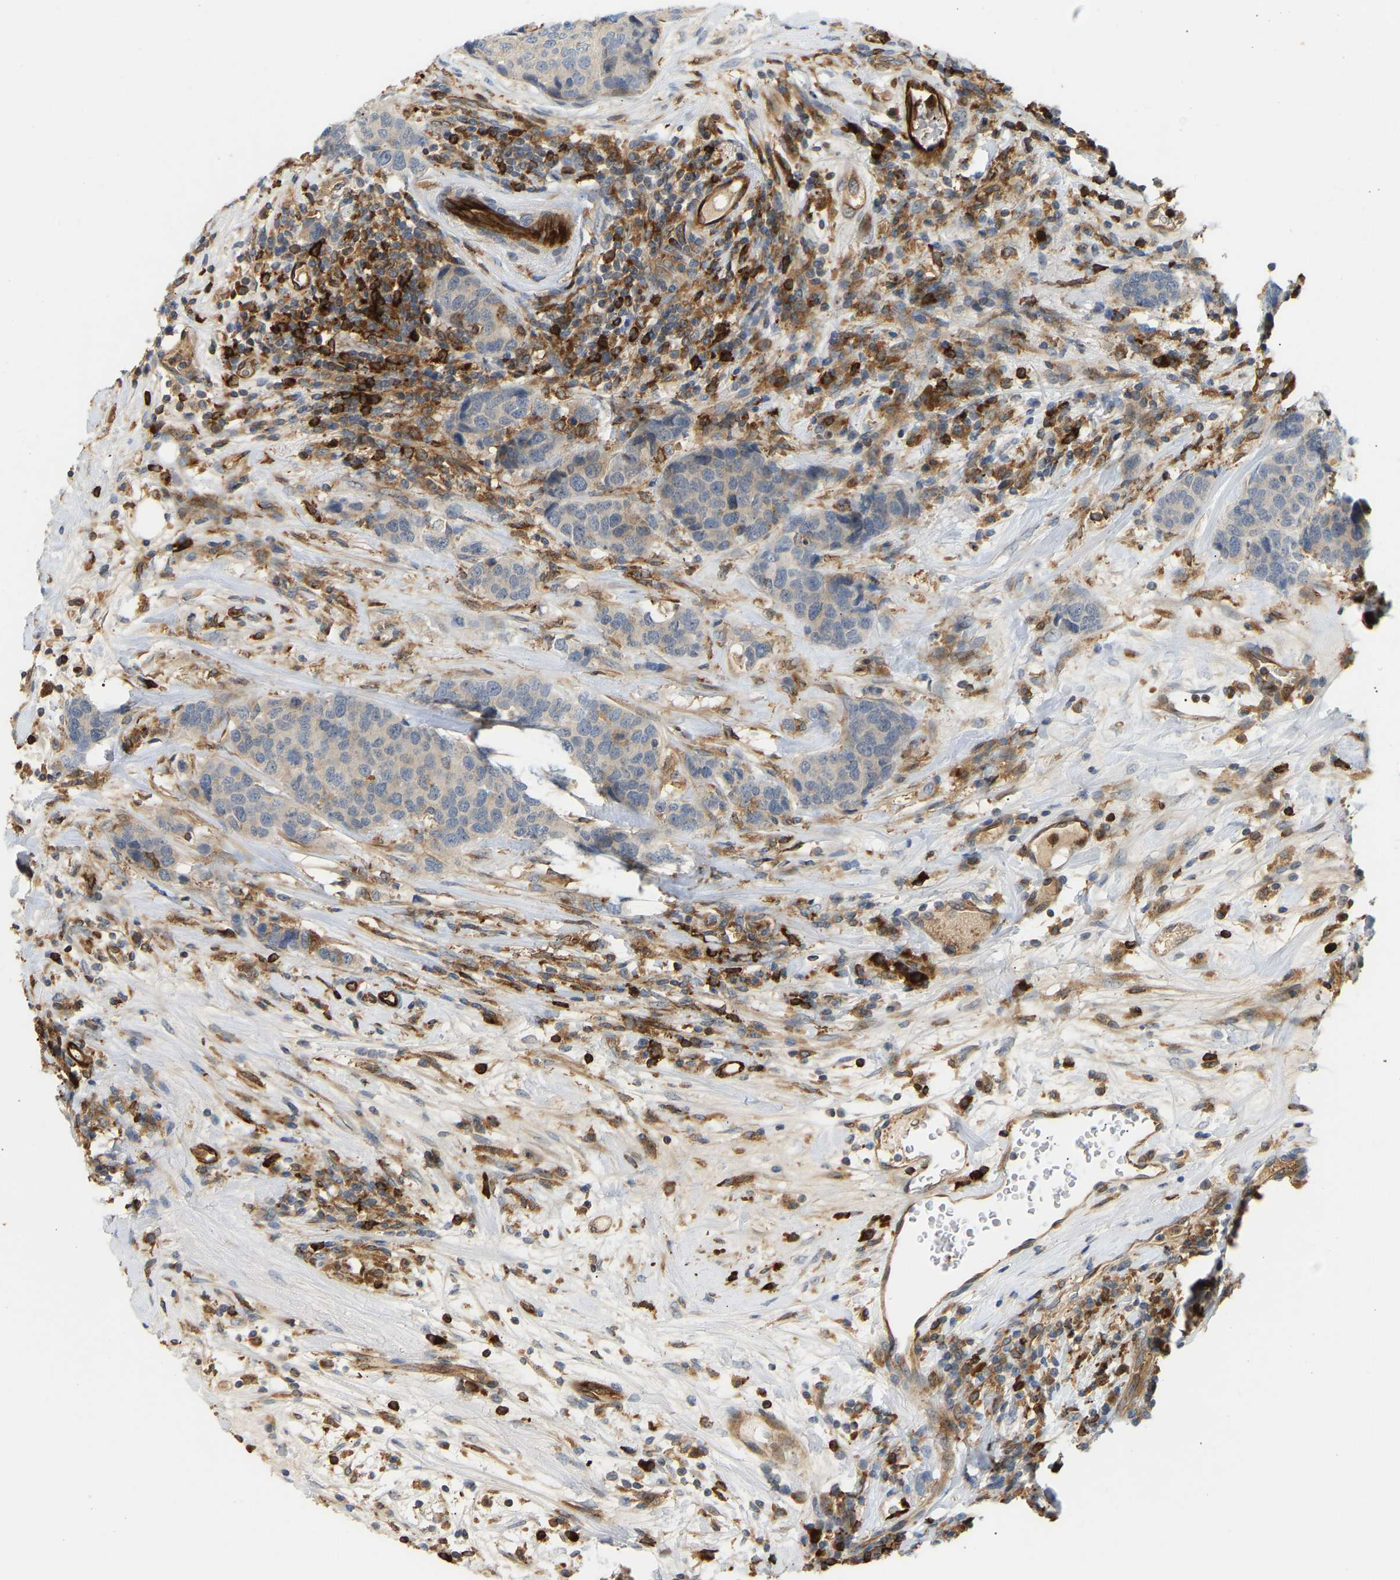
{"staining": {"intensity": "moderate", "quantity": "<25%", "location": "cytoplasmic/membranous"}, "tissue": "breast cancer", "cell_type": "Tumor cells", "image_type": "cancer", "snomed": [{"axis": "morphology", "description": "Lobular carcinoma"}, {"axis": "topography", "description": "Breast"}], "caption": "Immunohistochemistry (IHC) of breast lobular carcinoma exhibits low levels of moderate cytoplasmic/membranous expression in approximately <25% of tumor cells.", "gene": "PLCG2", "patient": {"sex": "female", "age": 59}}